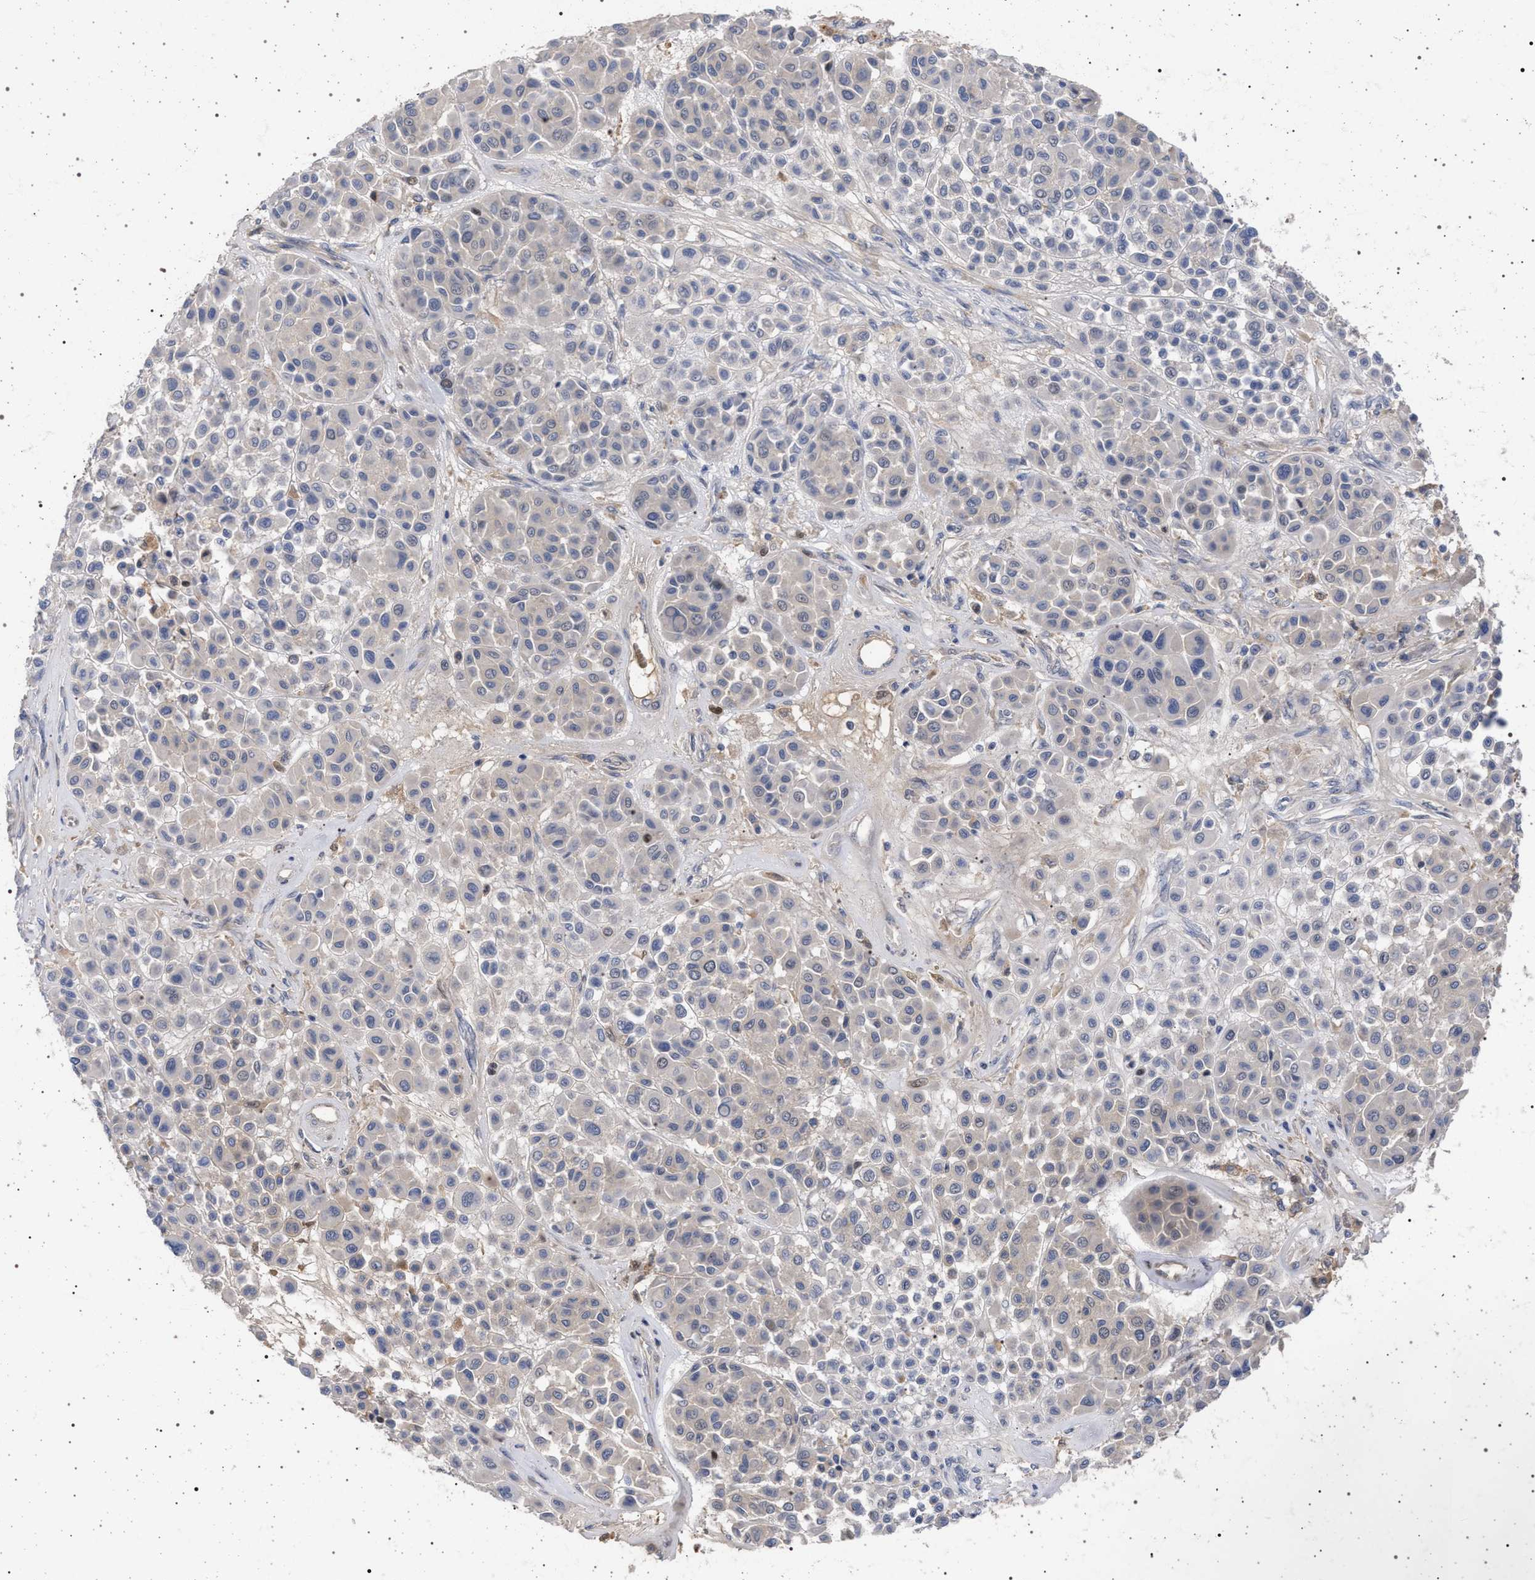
{"staining": {"intensity": "negative", "quantity": "none", "location": "none"}, "tissue": "melanoma", "cell_type": "Tumor cells", "image_type": "cancer", "snomed": [{"axis": "morphology", "description": "Malignant melanoma, Metastatic site"}, {"axis": "topography", "description": "Soft tissue"}], "caption": "Immunohistochemistry (IHC) micrograph of neoplastic tissue: human malignant melanoma (metastatic site) stained with DAB (3,3'-diaminobenzidine) exhibits no significant protein expression in tumor cells.", "gene": "RBM48", "patient": {"sex": "male", "age": 41}}